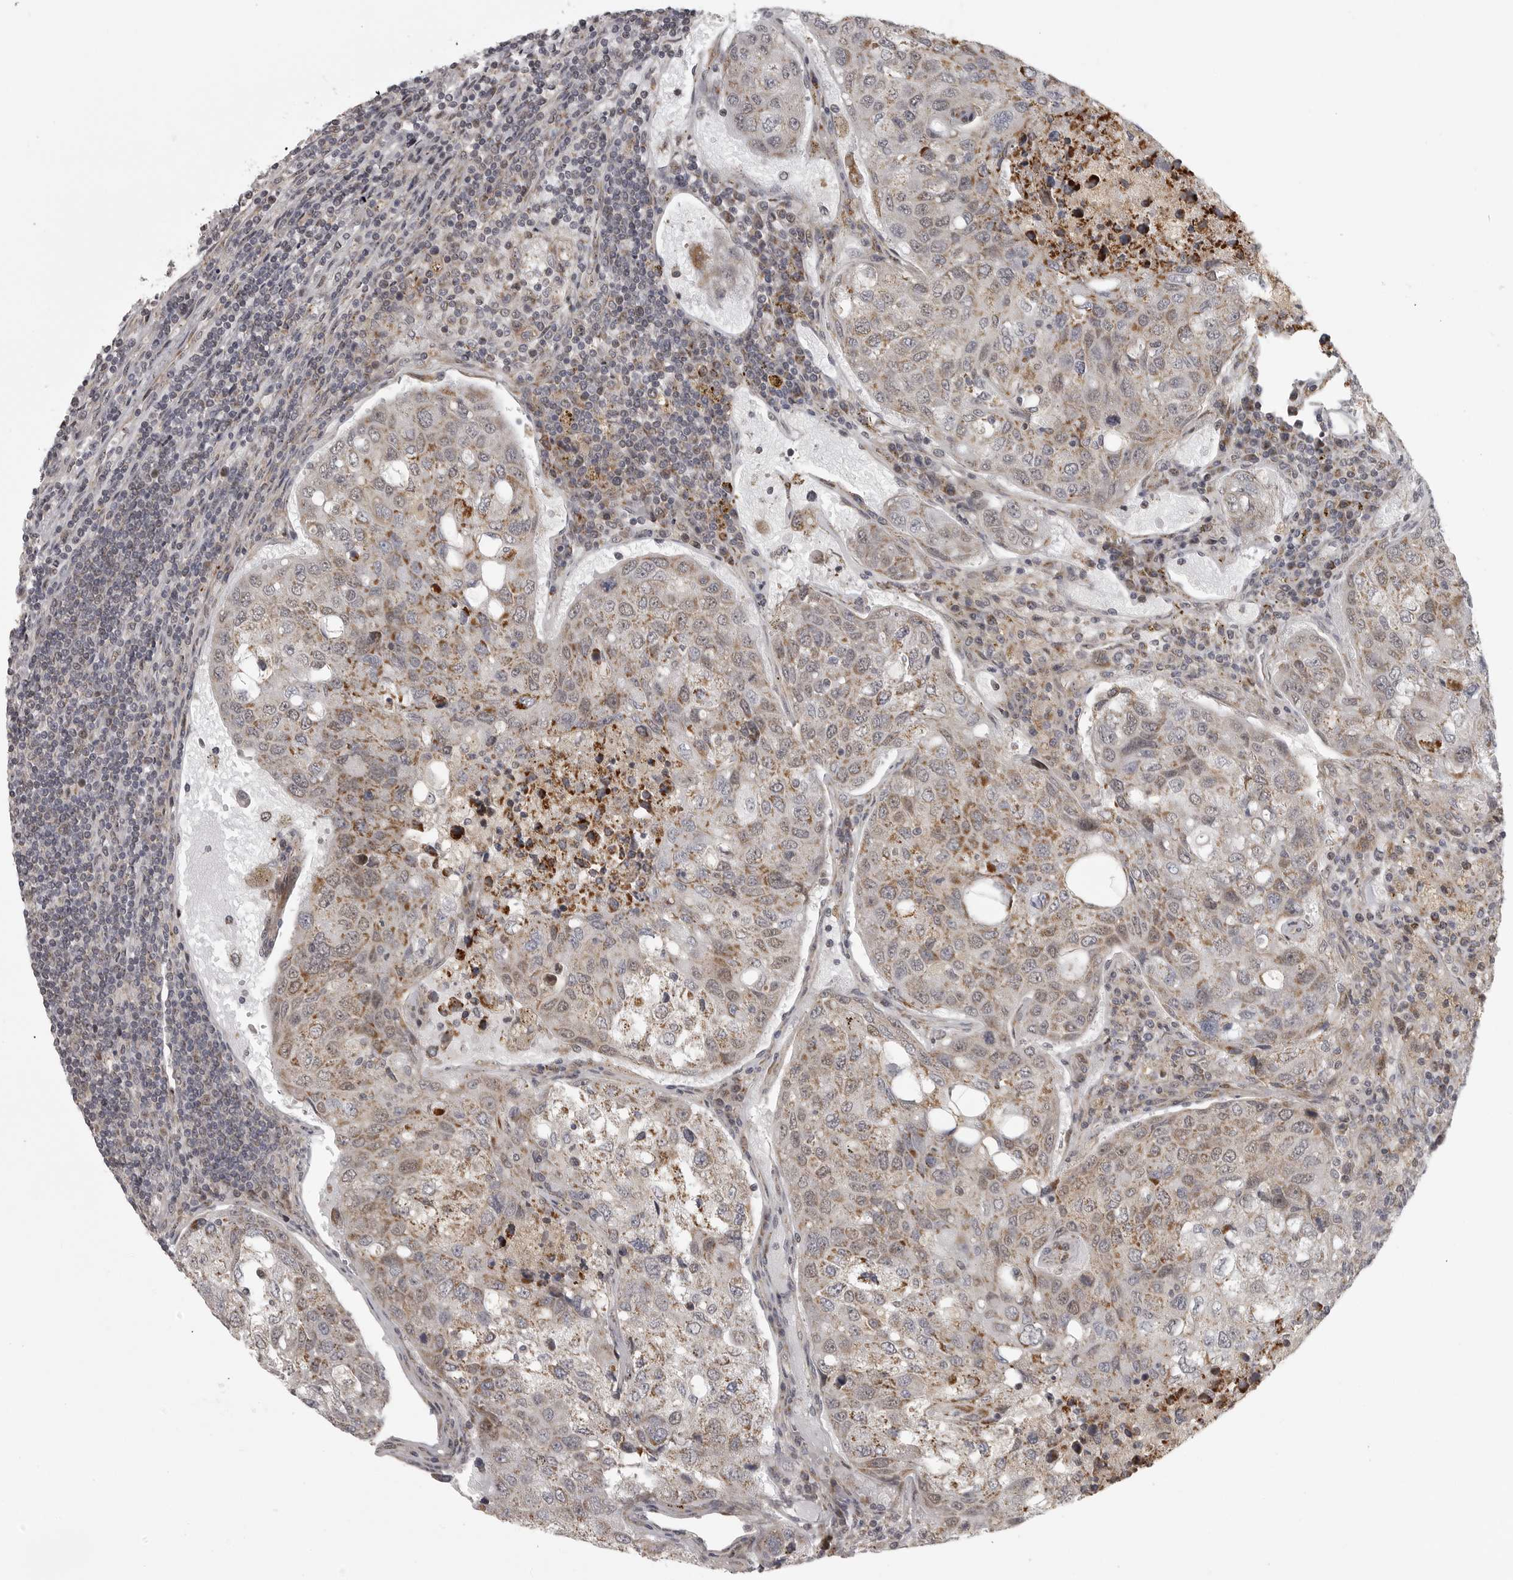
{"staining": {"intensity": "moderate", "quantity": ">75%", "location": "cytoplasmic/membranous"}, "tissue": "urothelial cancer", "cell_type": "Tumor cells", "image_type": "cancer", "snomed": [{"axis": "morphology", "description": "Urothelial carcinoma, High grade"}, {"axis": "topography", "description": "Lymph node"}, {"axis": "topography", "description": "Urinary bladder"}], "caption": "A medium amount of moderate cytoplasmic/membranous expression is present in approximately >75% of tumor cells in high-grade urothelial carcinoma tissue.", "gene": "POLE2", "patient": {"sex": "male", "age": 51}}